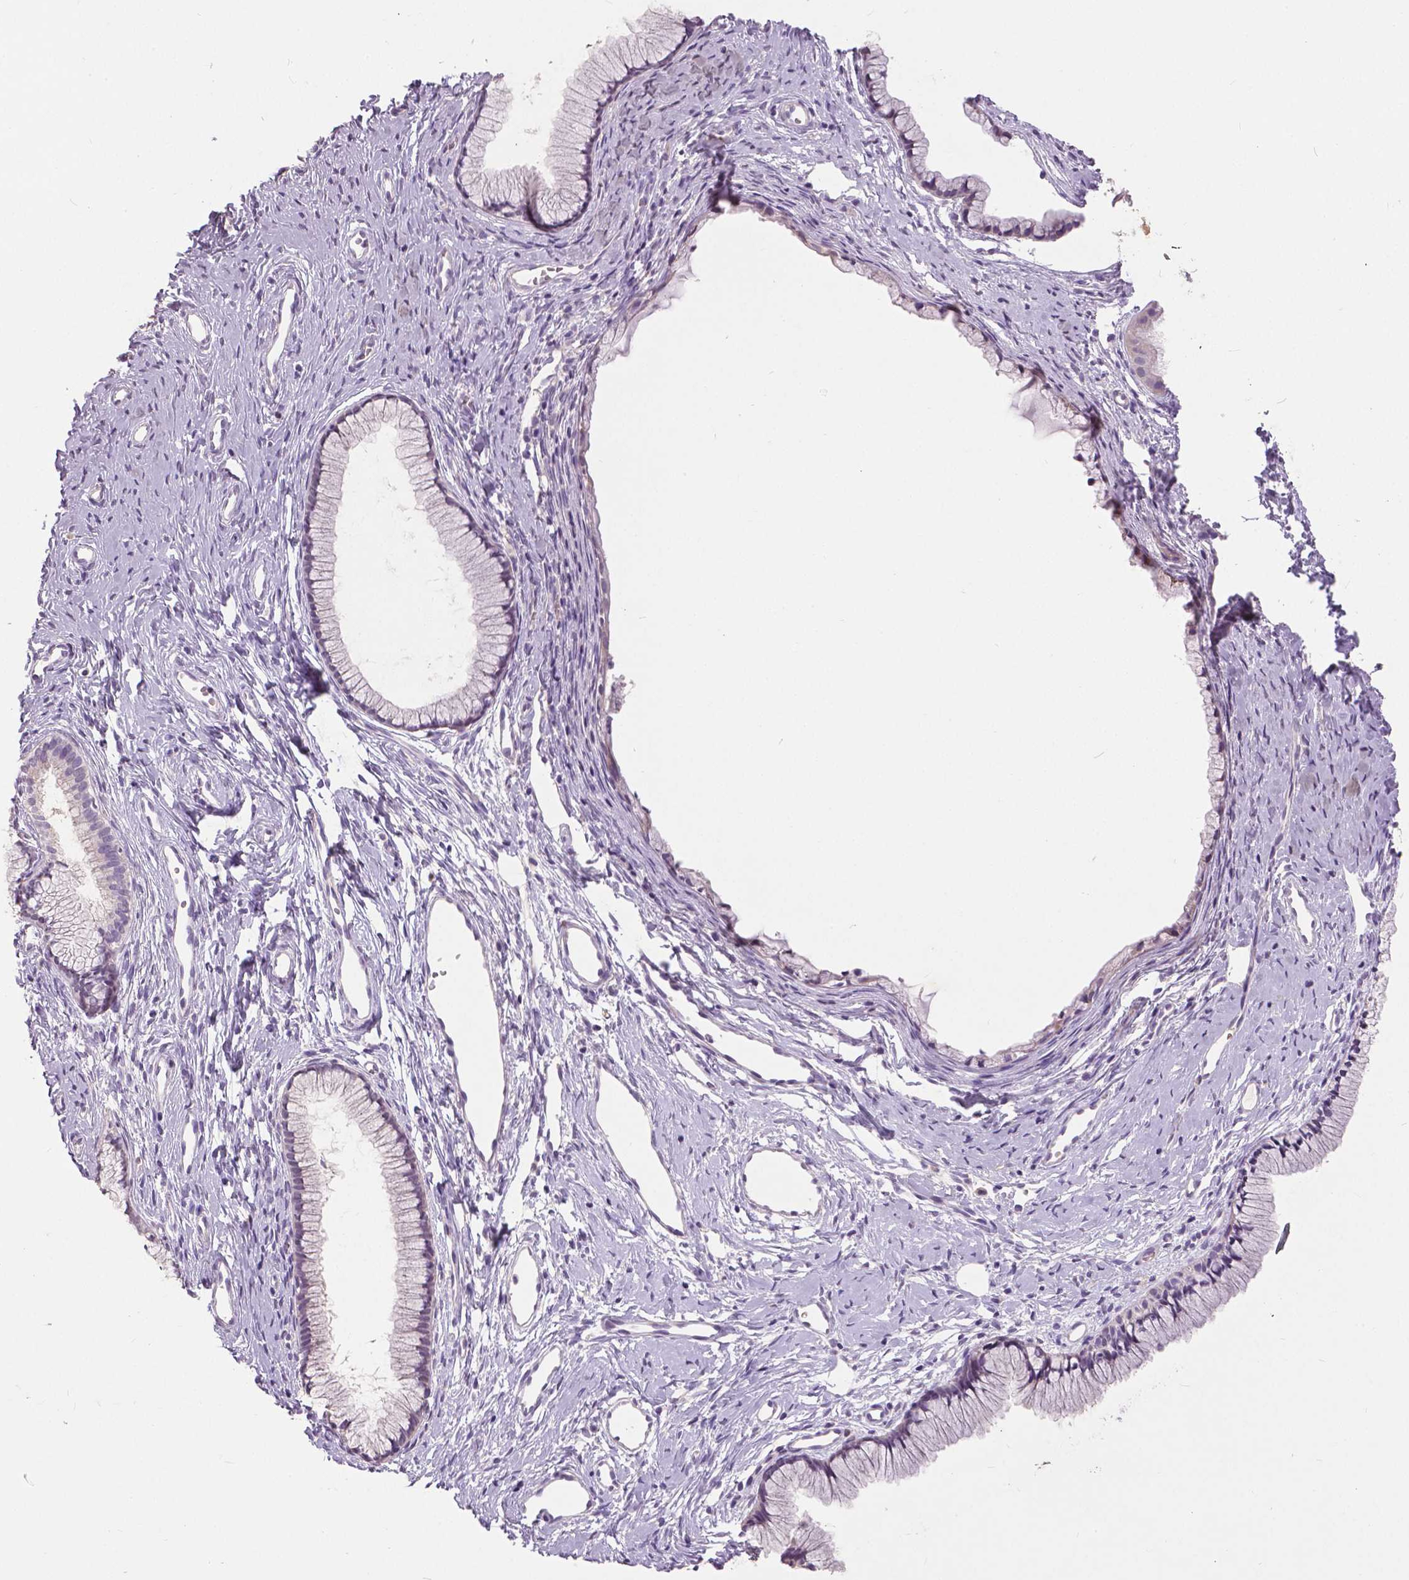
{"staining": {"intensity": "negative", "quantity": "none", "location": "none"}, "tissue": "cervix", "cell_type": "Glandular cells", "image_type": "normal", "snomed": [{"axis": "morphology", "description": "Normal tissue, NOS"}, {"axis": "topography", "description": "Cervix"}], "caption": "Immunohistochemistry of normal human cervix reveals no staining in glandular cells. (DAB (3,3'-diaminobenzidine) immunohistochemistry visualized using brightfield microscopy, high magnification).", "gene": "FOXA1", "patient": {"sex": "female", "age": 40}}